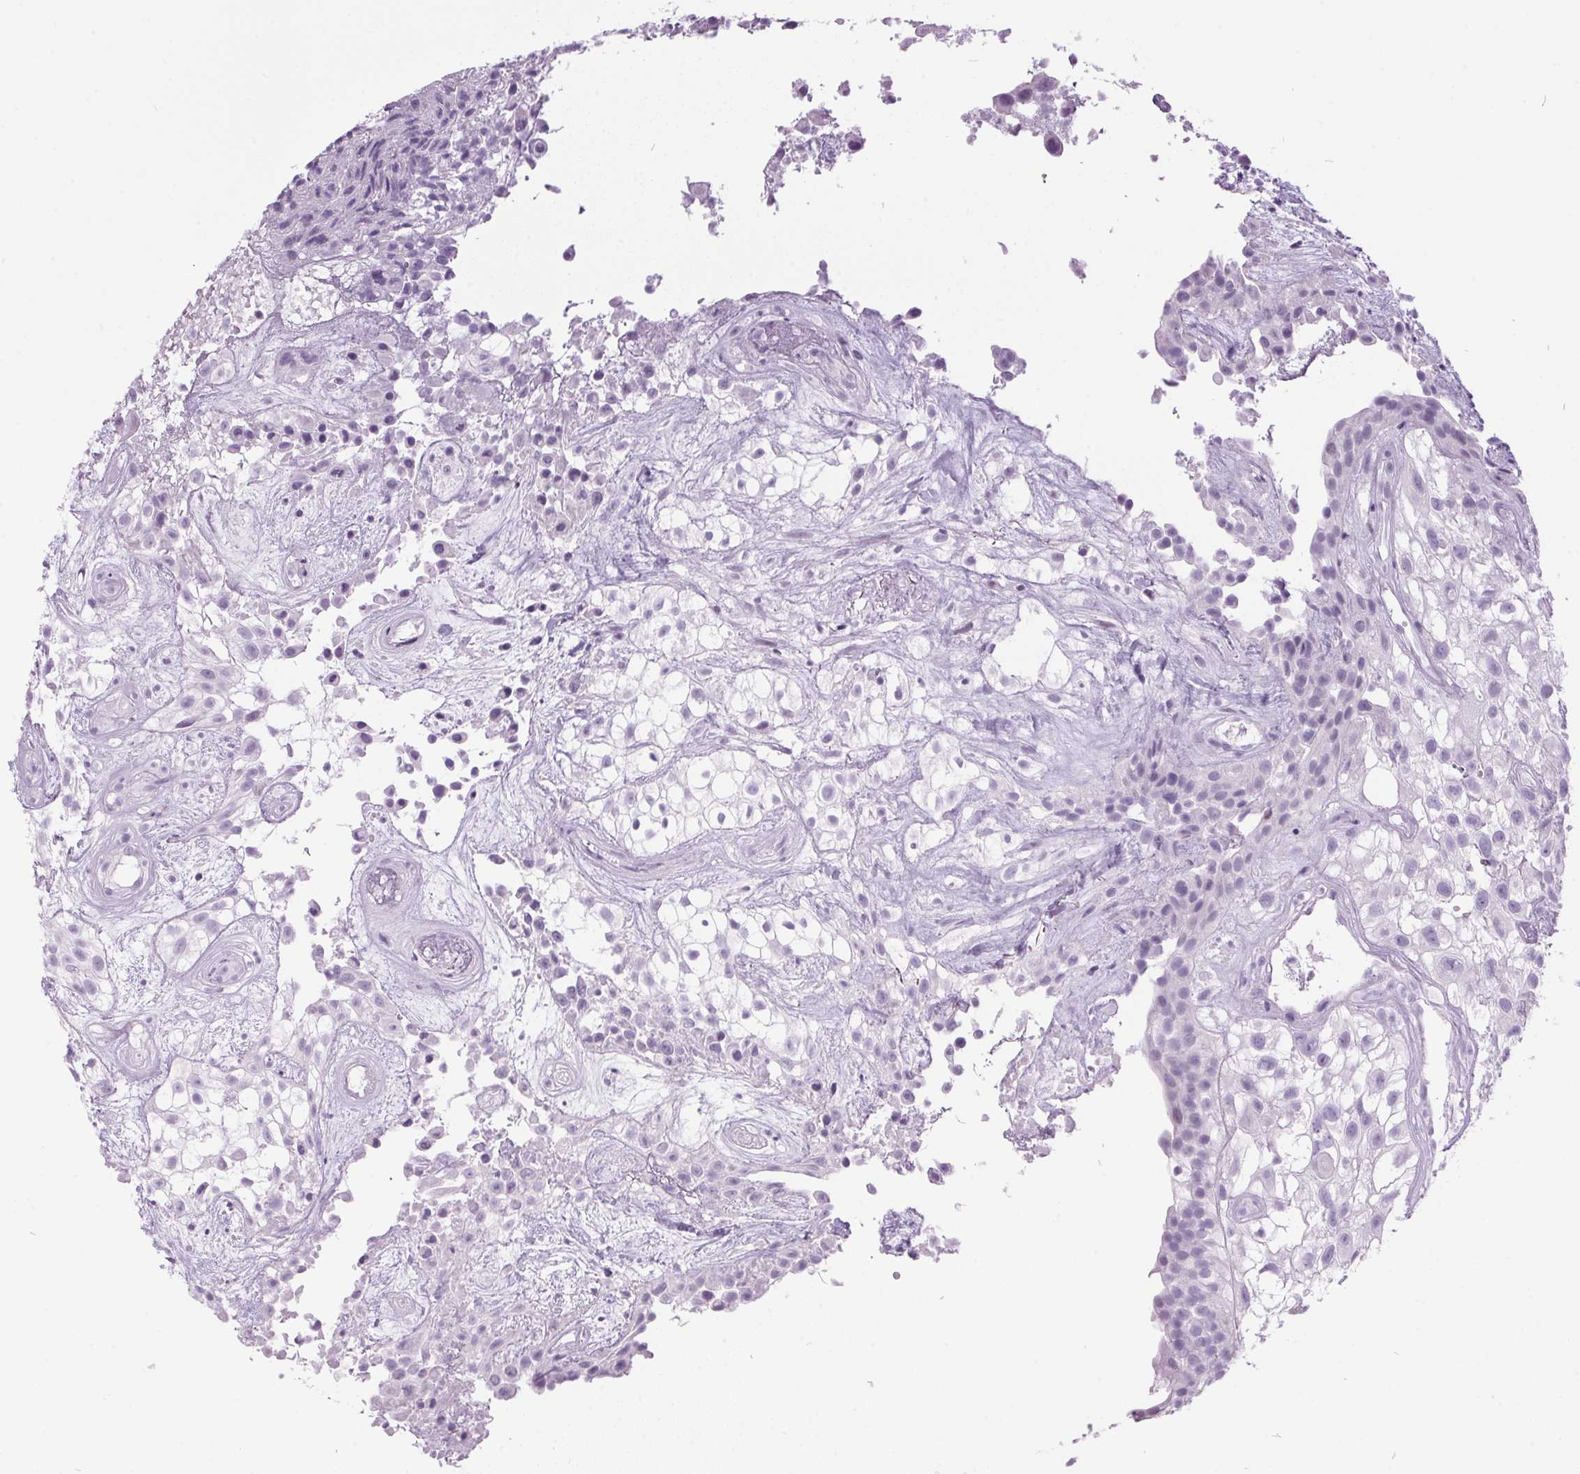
{"staining": {"intensity": "negative", "quantity": "none", "location": "none"}, "tissue": "urothelial cancer", "cell_type": "Tumor cells", "image_type": "cancer", "snomed": [{"axis": "morphology", "description": "Urothelial carcinoma, High grade"}, {"axis": "topography", "description": "Urinary bladder"}], "caption": "High-grade urothelial carcinoma stained for a protein using immunohistochemistry exhibits no positivity tumor cells.", "gene": "ODAD2", "patient": {"sex": "male", "age": 56}}